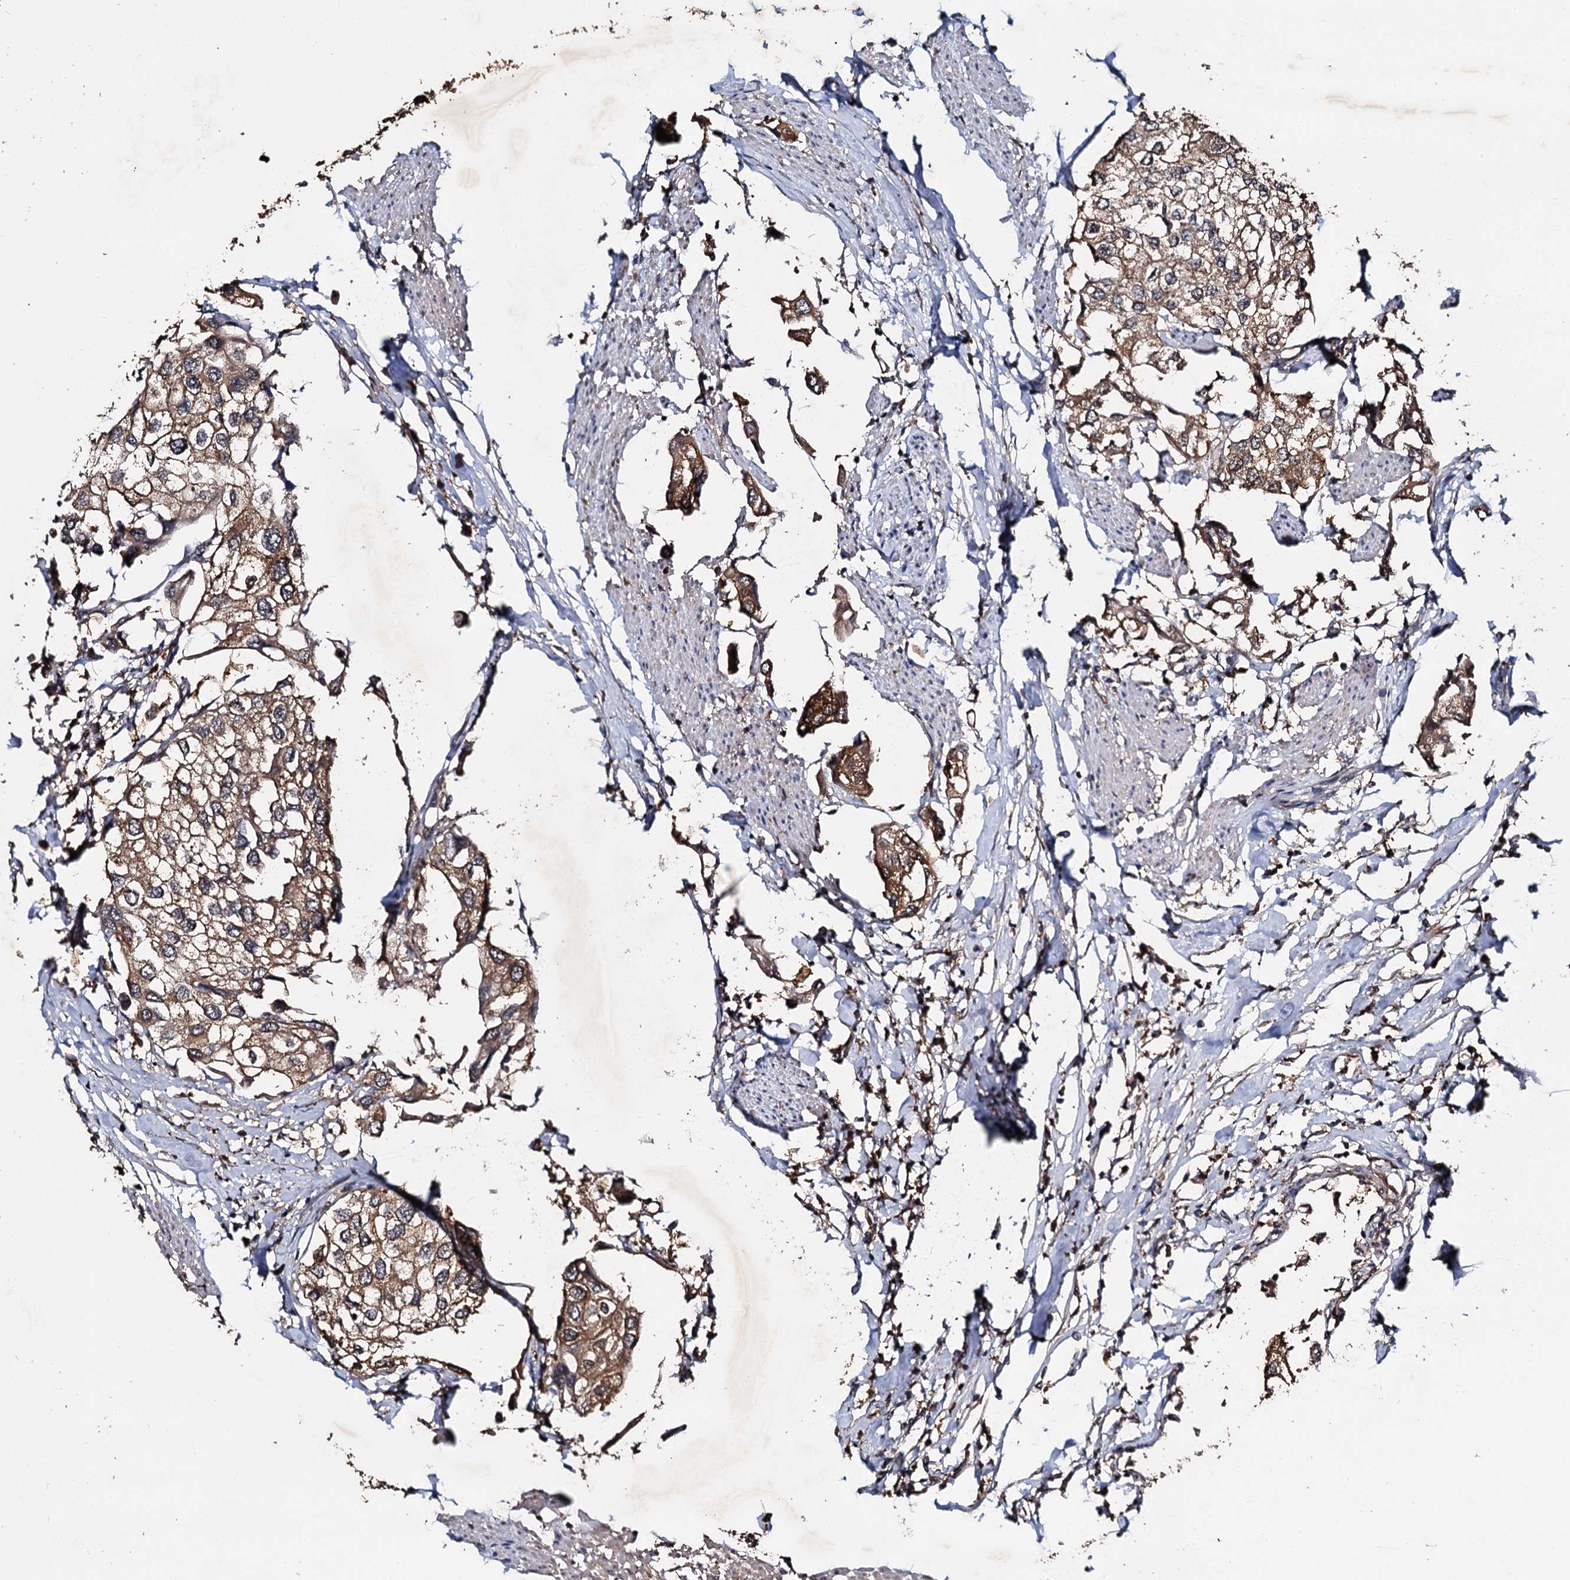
{"staining": {"intensity": "moderate", "quantity": ">75%", "location": "cytoplasmic/membranous"}, "tissue": "urothelial cancer", "cell_type": "Tumor cells", "image_type": "cancer", "snomed": [{"axis": "morphology", "description": "Urothelial carcinoma, High grade"}, {"axis": "topography", "description": "Urinary bladder"}], "caption": "This micrograph reveals urothelial carcinoma (high-grade) stained with immunohistochemistry (IHC) to label a protein in brown. The cytoplasmic/membranous of tumor cells show moderate positivity for the protein. Nuclei are counter-stained blue.", "gene": "SLC46A3", "patient": {"sex": "male", "age": 64}}